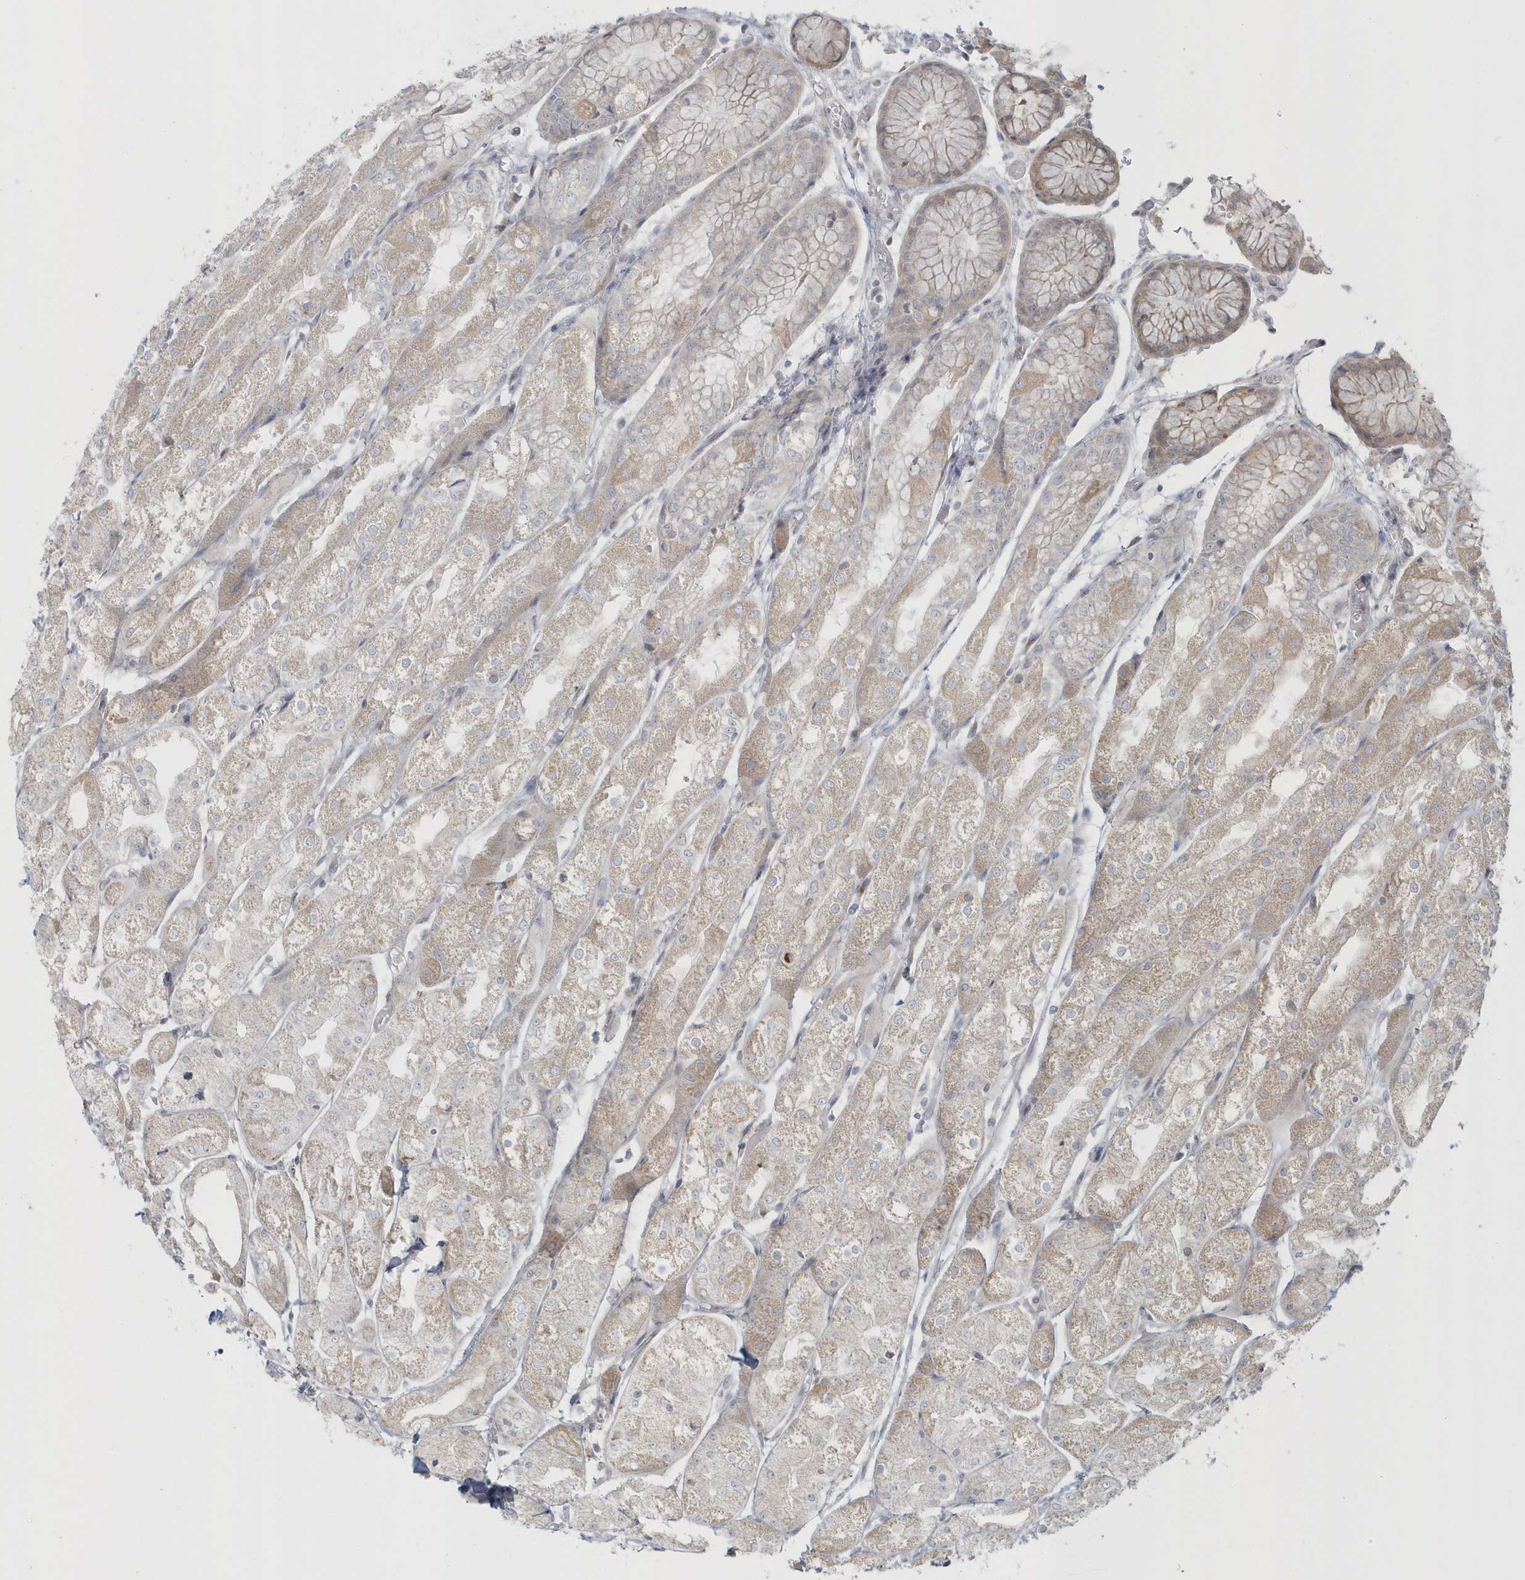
{"staining": {"intensity": "moderate", "quantity": "25%-75%", "location": "cytoplasmic/membranous"}, "tissue": "stomach", "cell_type": "Glandular cells", "image_type": "normal", "snomed": [{"axis": "morphology", "description": "Normal tissue, NOS"}, {"axis": "topography", "description": "Stomach, upper"}], "caption": "Human stomach stained for a protein (brown) exhibits moderate cytoplasmic/membranous positive positivity in about 25%-75% of glandular cells.", "gene": "BLTP3A", "patient": {"sex": "male", "age": 72}}